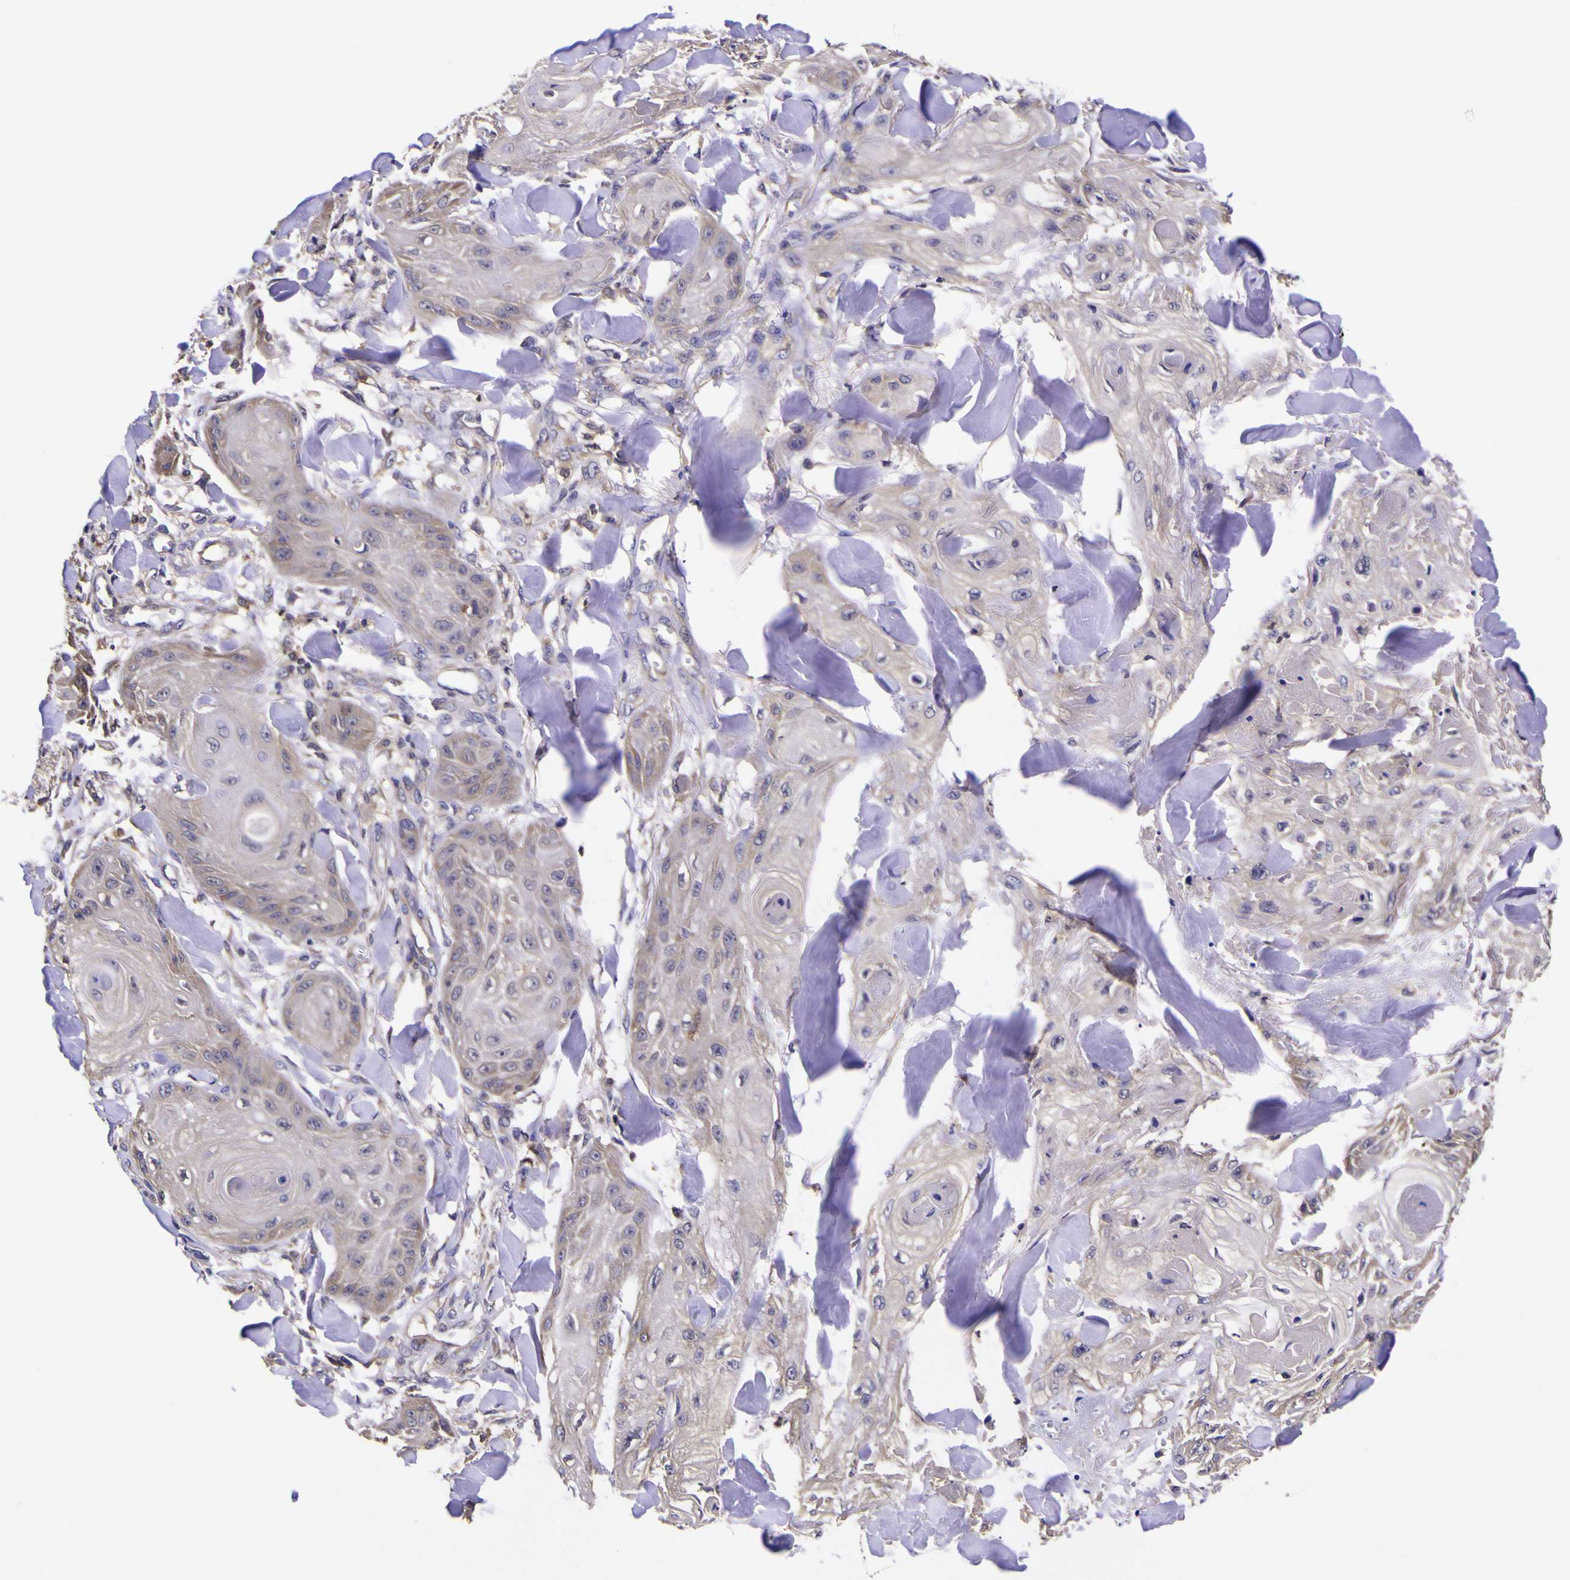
{"staining": {"intensity": "weak", "quantity": "<25%", "location": "cytoplasmic/membranous"}, "tissue": "skin cancer", "cell_type": "Tumor cells", "image_type": "cancer", "snomed": [{"axis": "morphology", "description": "Squamous cell carcinoma, NOS"}, {"axis": "topography", "description": "Skin"}], "caption": "Human squamous cell carcinoma (skin) stained for a protein using IHC displays no expression in tumor cells.", "gene": "MAPK14", "patient": {"sex": "male", "age": 74}}